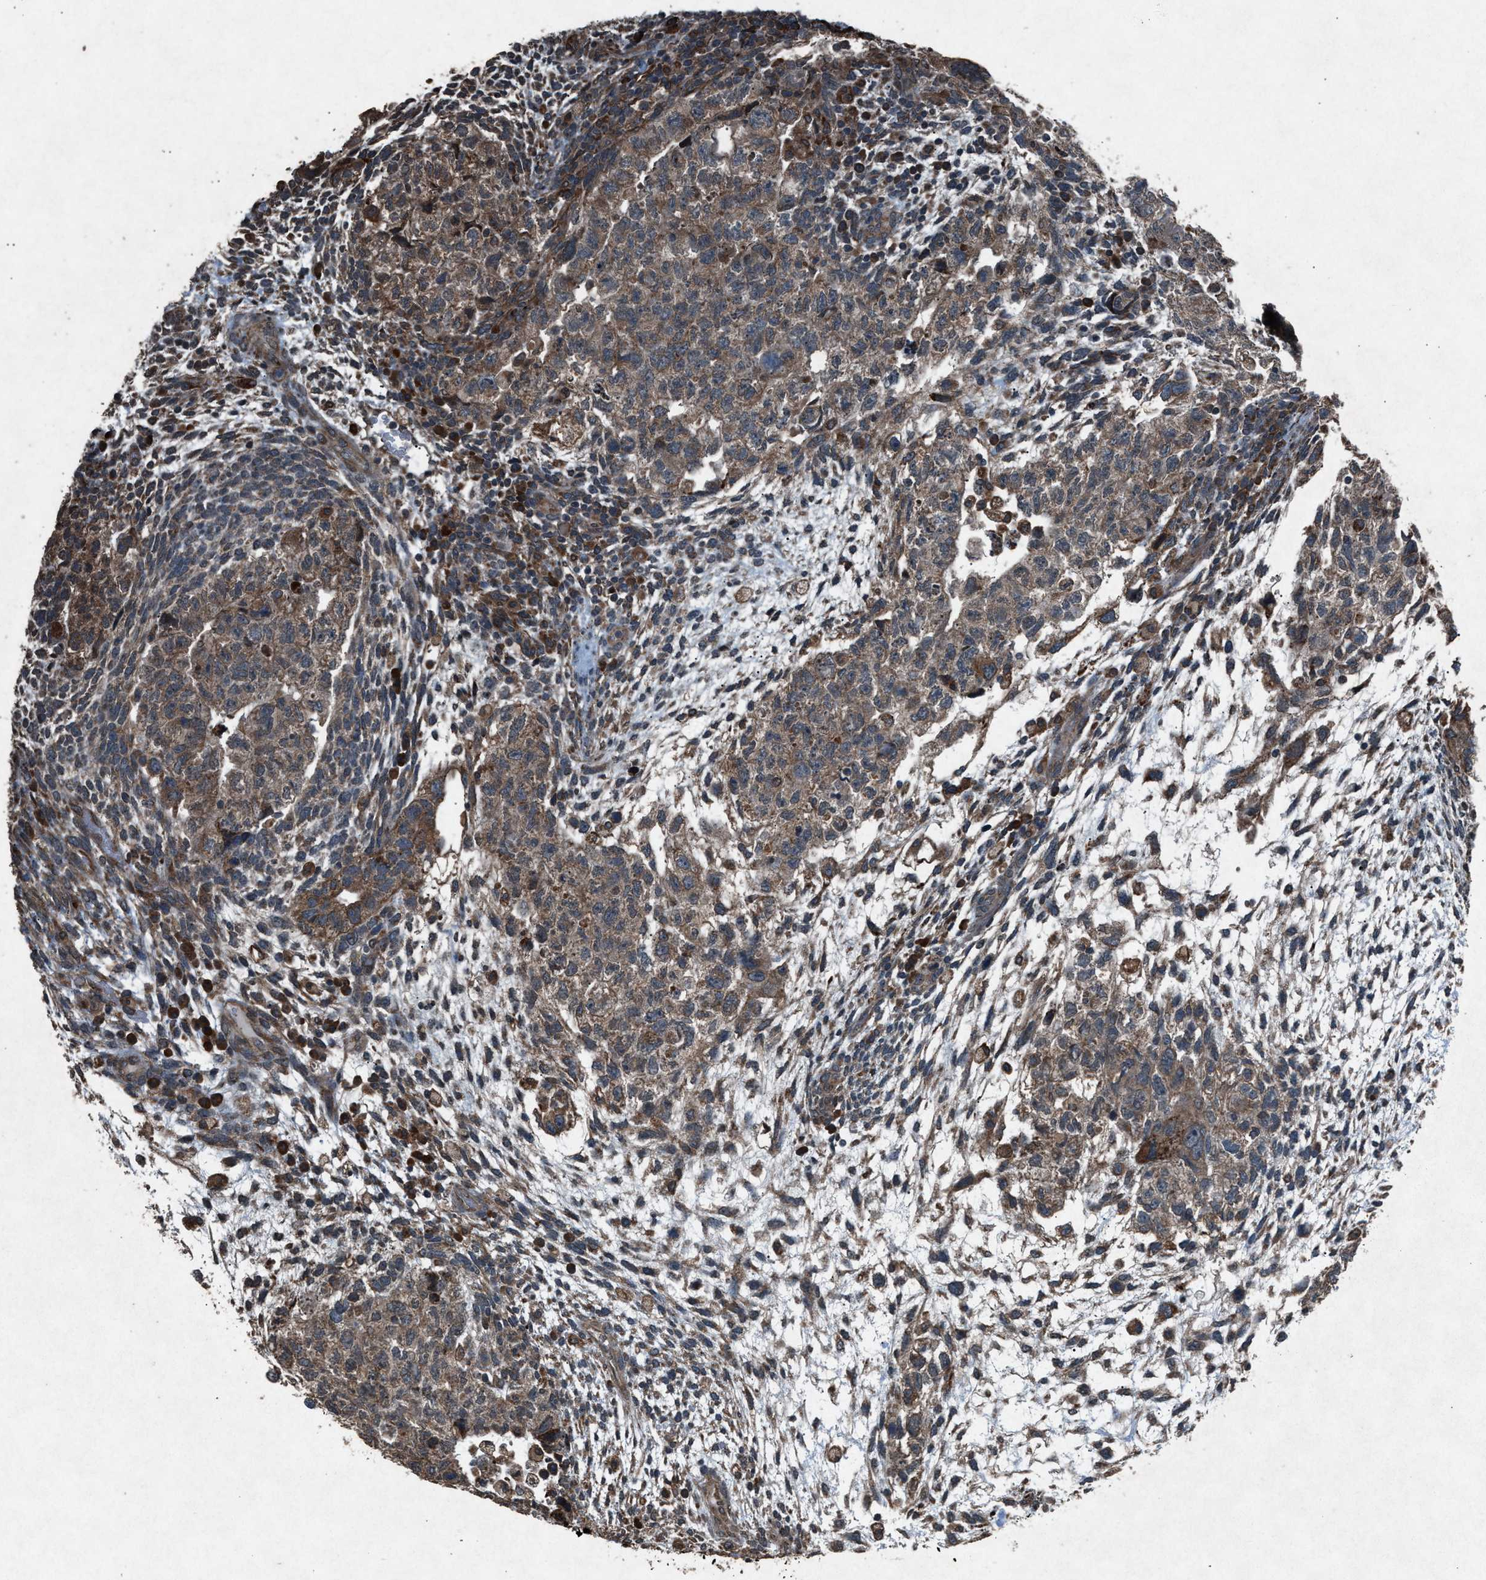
{"staining": {"intensity": "moderate", "quantity": ">75%", "location": "cytoplasmic/membranous"}, "tissue": "testis cancer", "cell_type": "Tumor cells", "image_type": "cancer", "snomed": [{"axis": "morphology", "description": "Carcinoma, Embryonal, NOS"}, {"axis": "topography", "description": "Testis"}], "caption": "A micrograph of testis cancer (embryonal carcinoma) stained for a protein reveals moderate cytoplasmic/membranous brown staining in tumor cells.", "gene": "CALR", "patient": {"sex": "male", "age": 36}}